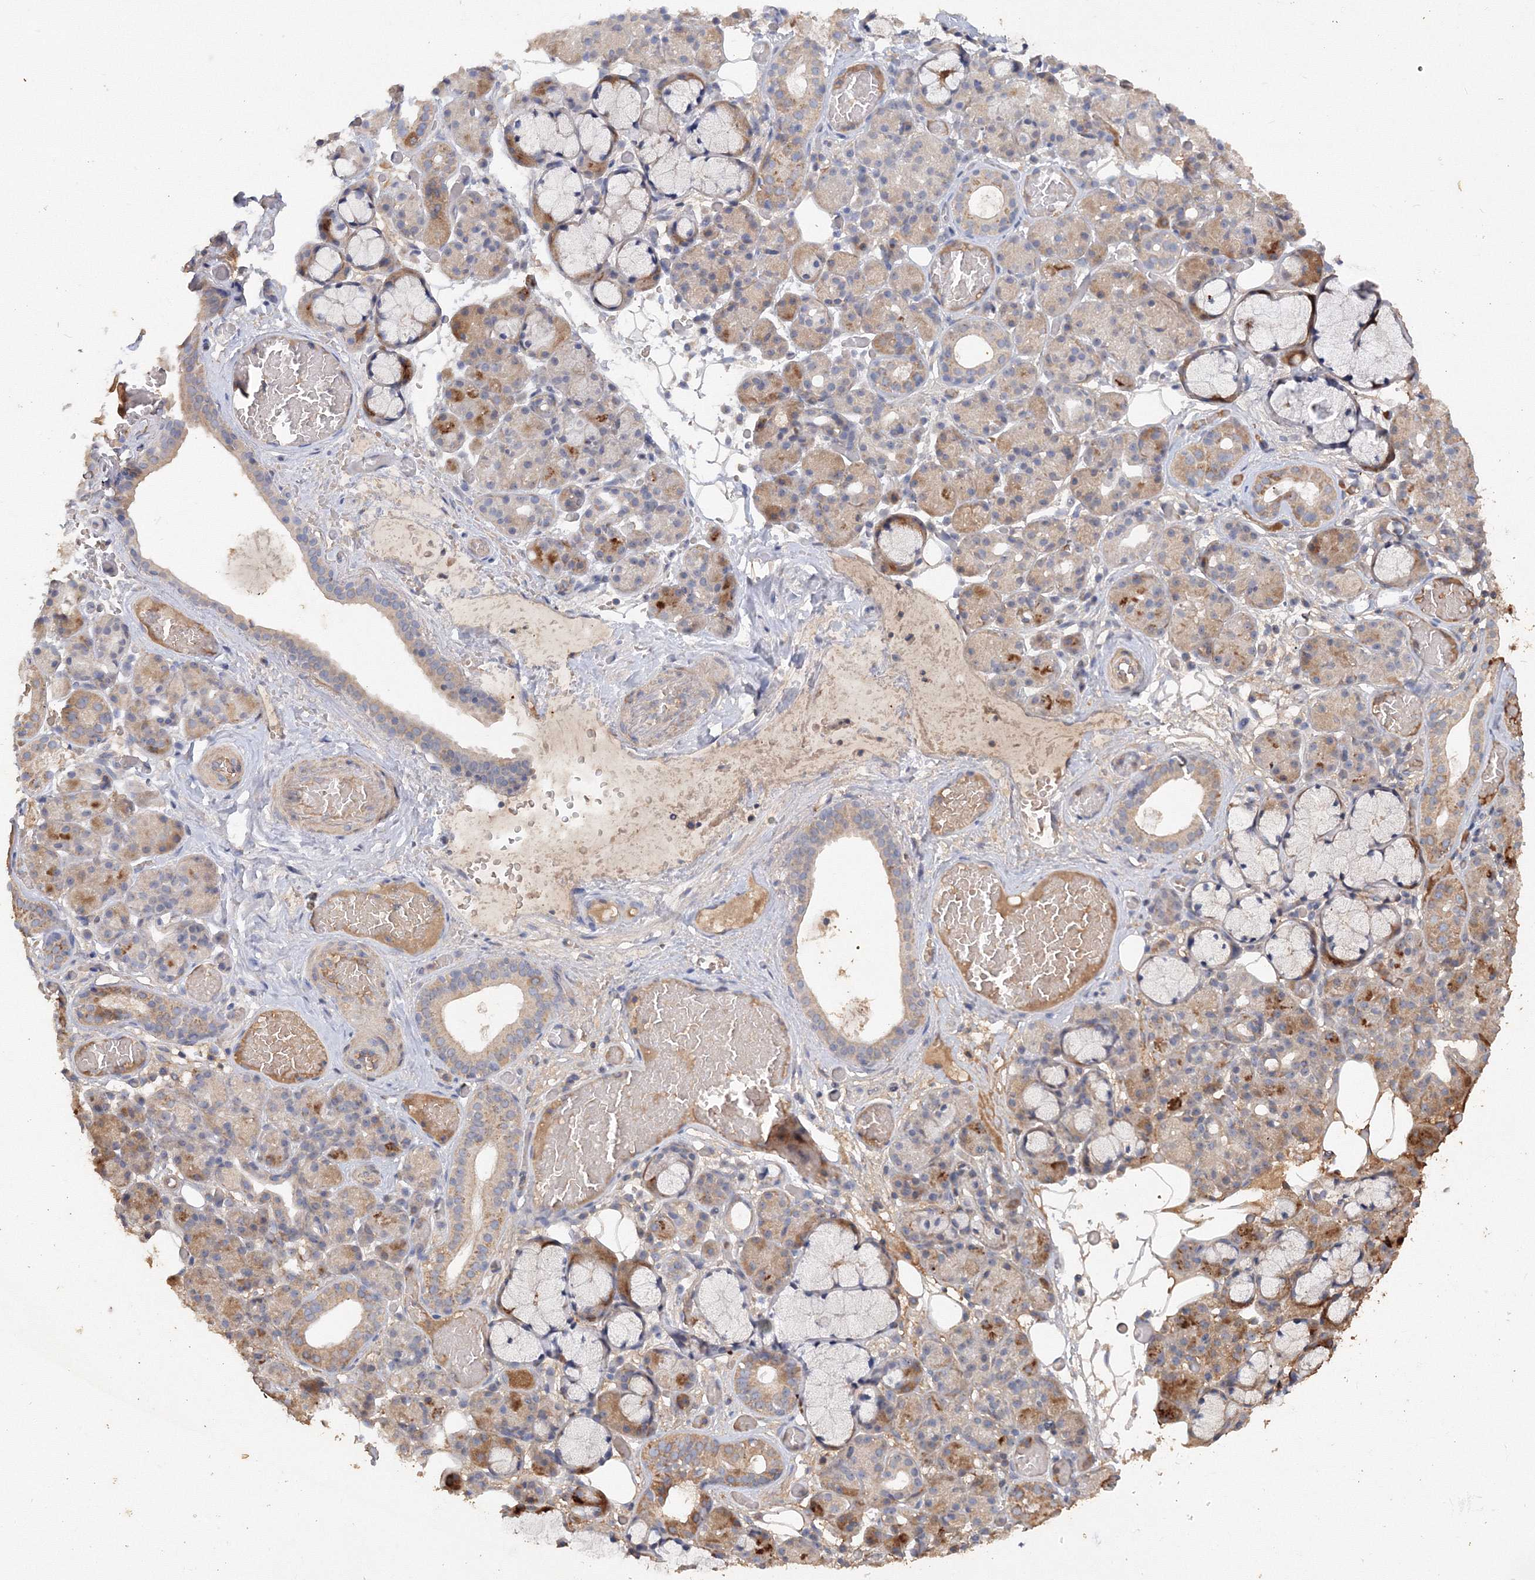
{"staining": {"intensity": "moderate", "quantity": "25%-75%", "location": "cytoplasmic/membranous"}, "tissue": "salivary gland", "cell_type": "Glandular cells", "image_type": "normal", "snomed": [{"axis": "morphology", "description": "Normal tissue, NOS"}, {"axis": "topography", "description": "Salivary gland"}], "caption": "Immunohistochemistry (IHC) staining of normal salivary gland, which shows medium levels of moderate cytoplasmic/membranous positivity in approximately 25%-75% of glandular cells indicating moderate cytoplasmic/membranous protein positivity. The staining was performed using DAB (3,3'-diaminobenzidine) (brown) for protein detection and nuclei were counterstained in hematoxylin (blue).", "gene": "GRINA", "patient": {"sex": "male", "age": 63}}